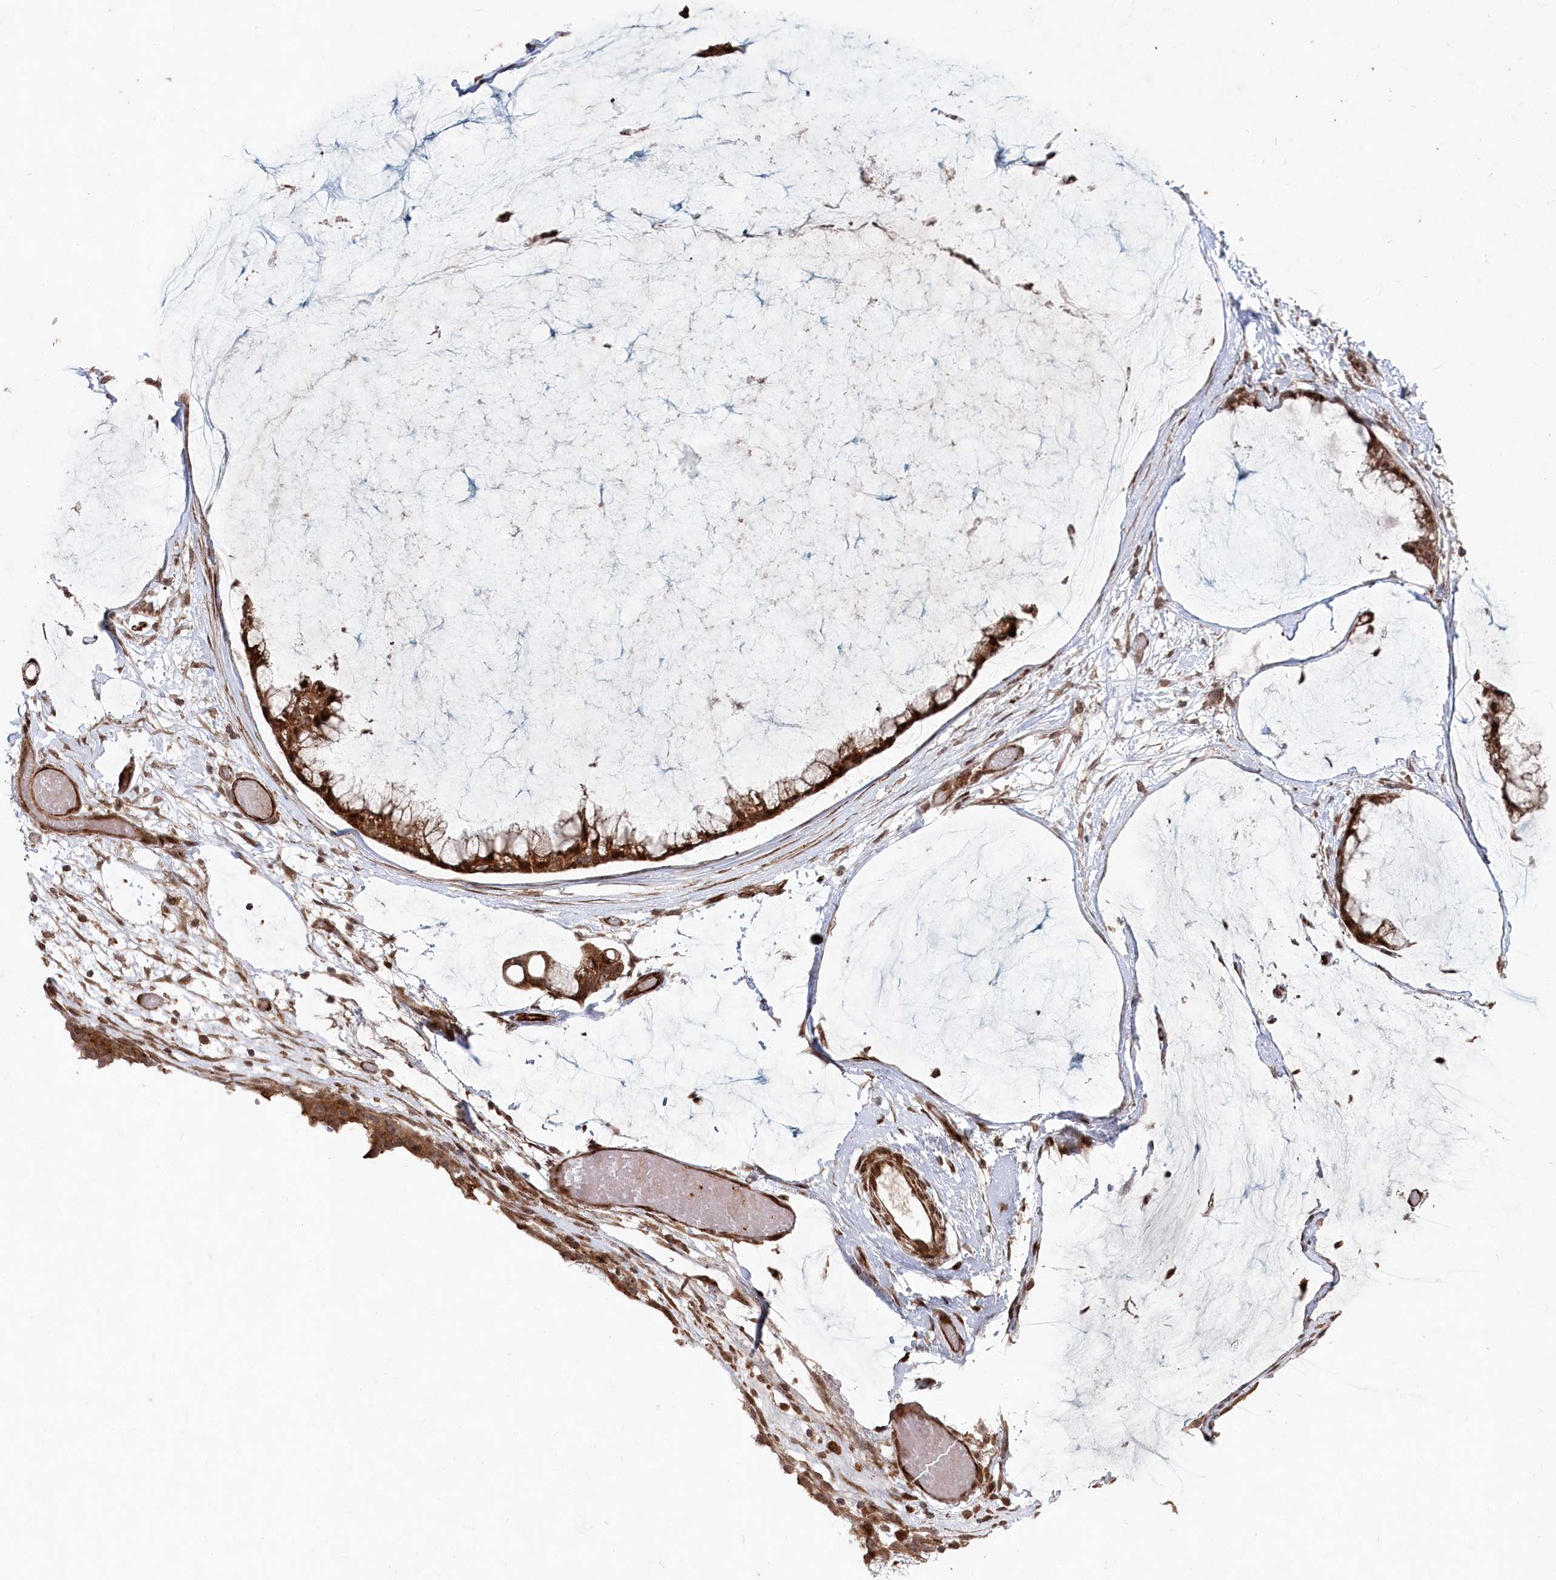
{"staining": {"intensity": "moderate", "quantity": ">75%", "location": "cytoplasmic/membranous,nuclear"}, "tissue": "ovarian cancer", "cell_type": "Tumor cells", "image_type": "cancer", "snomed": [{"axis": "morphology", "description": "Cystadenocarcinoma, mucinous, NOS"}, {"axis": "topography", "description": "Ovary"}], "caption": "Protein expression analysis of ovarian cancer (mucinous cystadenocarcinoma) reveals moderate cytoplasmic/membranous and nuclear expression in approximately >75% of tumor cells.", "gene": "POLR3A", "patient": {"sex": "female", "age": 39}}